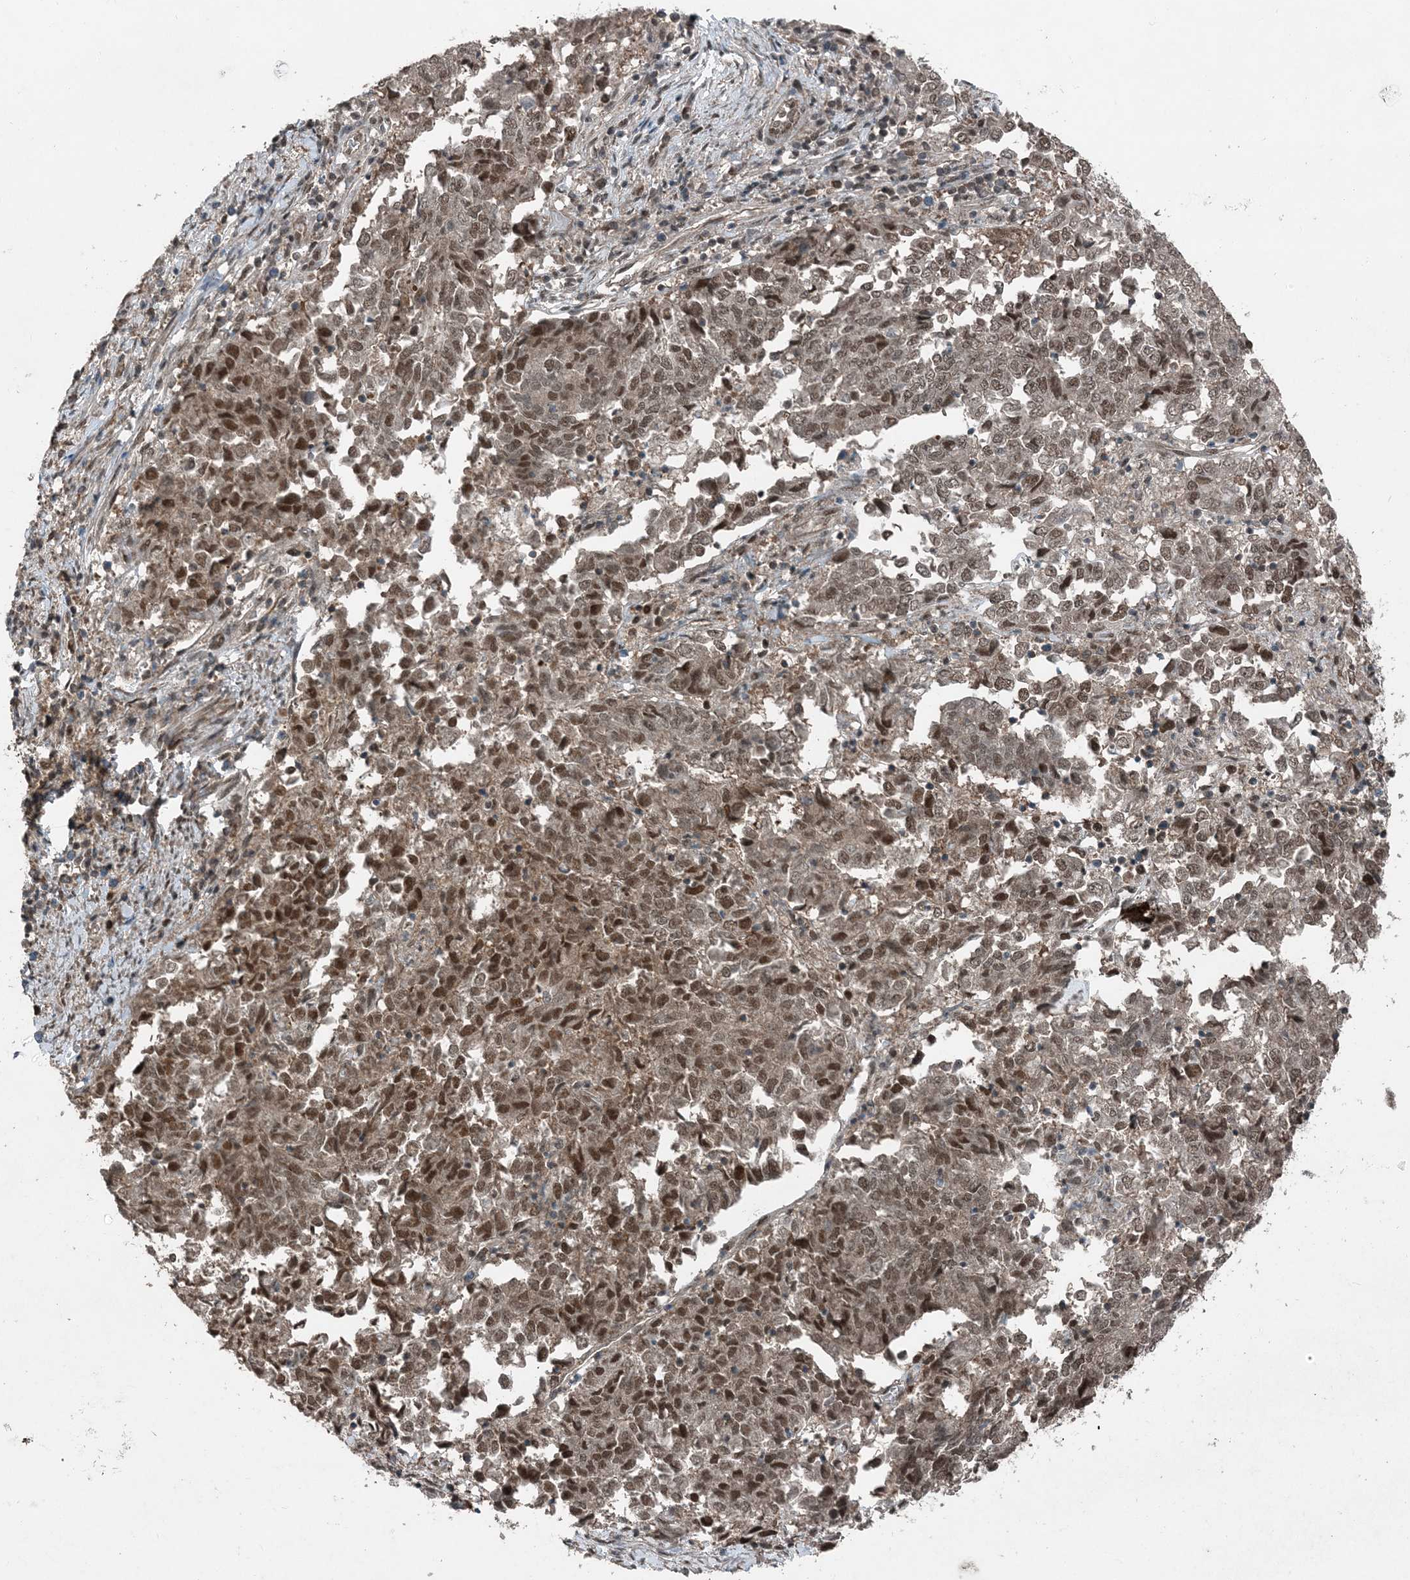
{"staining": {"intensity": "moderate", "quantity": ">75%", "location": "nuclear"}, "tissue": "endometrial cancer", "cell_type": "Tumor cells", "image_type": "cancer", "snomed": [{"axis": "morphology", "description": "Adenocarcinoma, NOS"}, {"axis": "topography", "description": "Endometrium"}], "caption": "There is medium levels of moderate nuclear expression in tumor cells of endometrial cancer (adenocarcinoma), as demonstrated by immunohistochemical staining (brown color).", "gene": "COPS7B", "patient": {"sex": "female", "age": 80}}